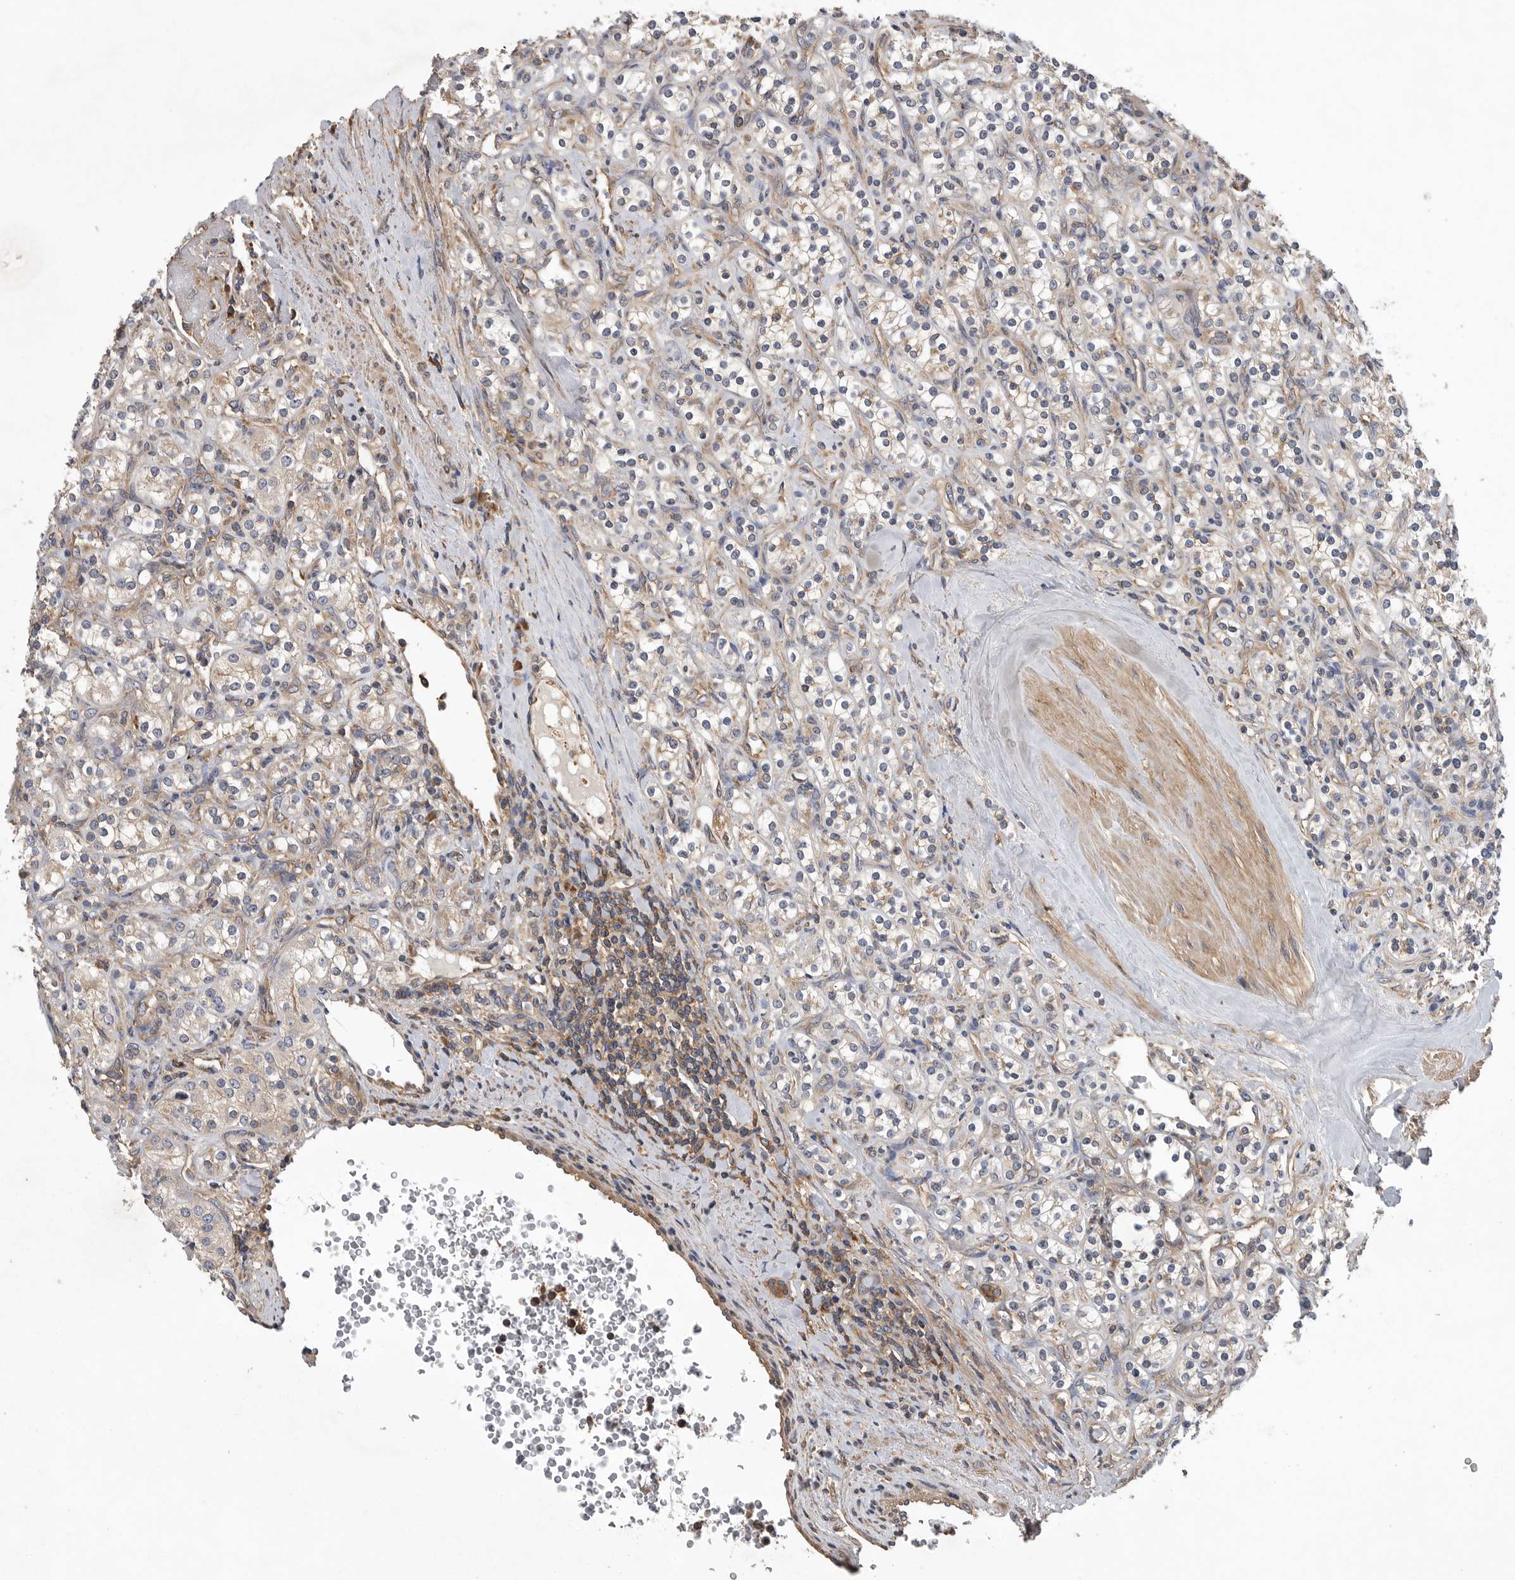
{"staining": {"intensity": "negative", "quantity": "none", "location": "none"}, "tissue": "renal cancer", "cell_type": "Tumor cells", "image_type": "cancer", "snomed": [{"axis": "morphology", "description": "Adenocarcinoma, NOS"}, {"axis": "topography", "description": "Kidney"}], "caption": "Immunohistochemistry (IHC) of human renal adenocarcinoma exhibits no staining in tumor cells. (Stains: DAB (3,3'-diaminobenzidine) immunohistochemistry with hematoxylin counter stain, Microscopy: brightfield microscopy at high magnification).", "gene": "OXR1", "patient": {"sex": "male", "age": 77}}